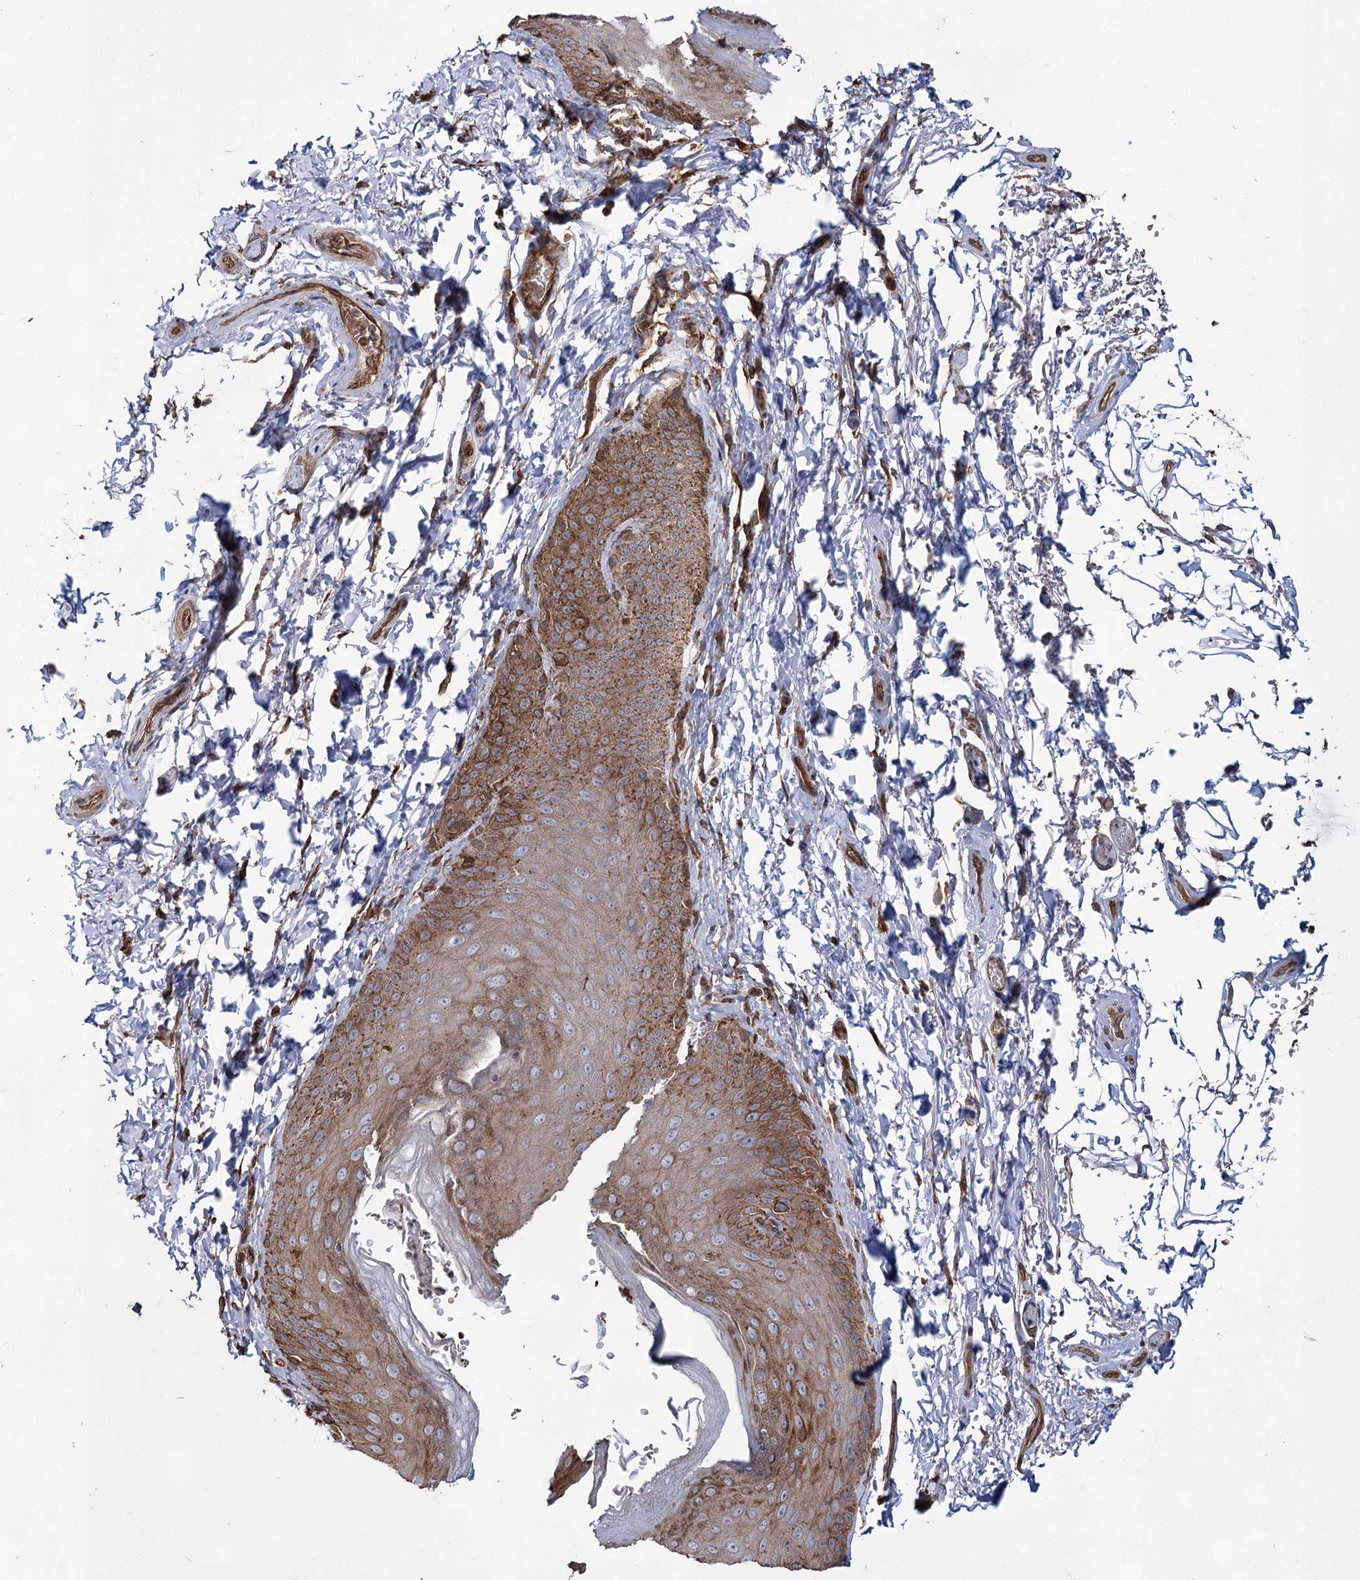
{"staining": {"intensity": "strong", "quantity": ">75%", "location": "cytoplasmic/membranous"}, "tissue": "skin", "cell_type": "Epidermal cells", "image_type": "normal", "snomed": [{"axis": "morphology", "description": "Normal tissue, NOS"}, {"axis": "topography", "description": "Anal"}], "caption": "DAB immunohistochemical staining of unremarkable human skin displays strong cytoplasmic/membranous protein staining in about >75% of epidermal cells.", "gene": "IQSEC1", "patient": {"sex": "male", "age": 44}}